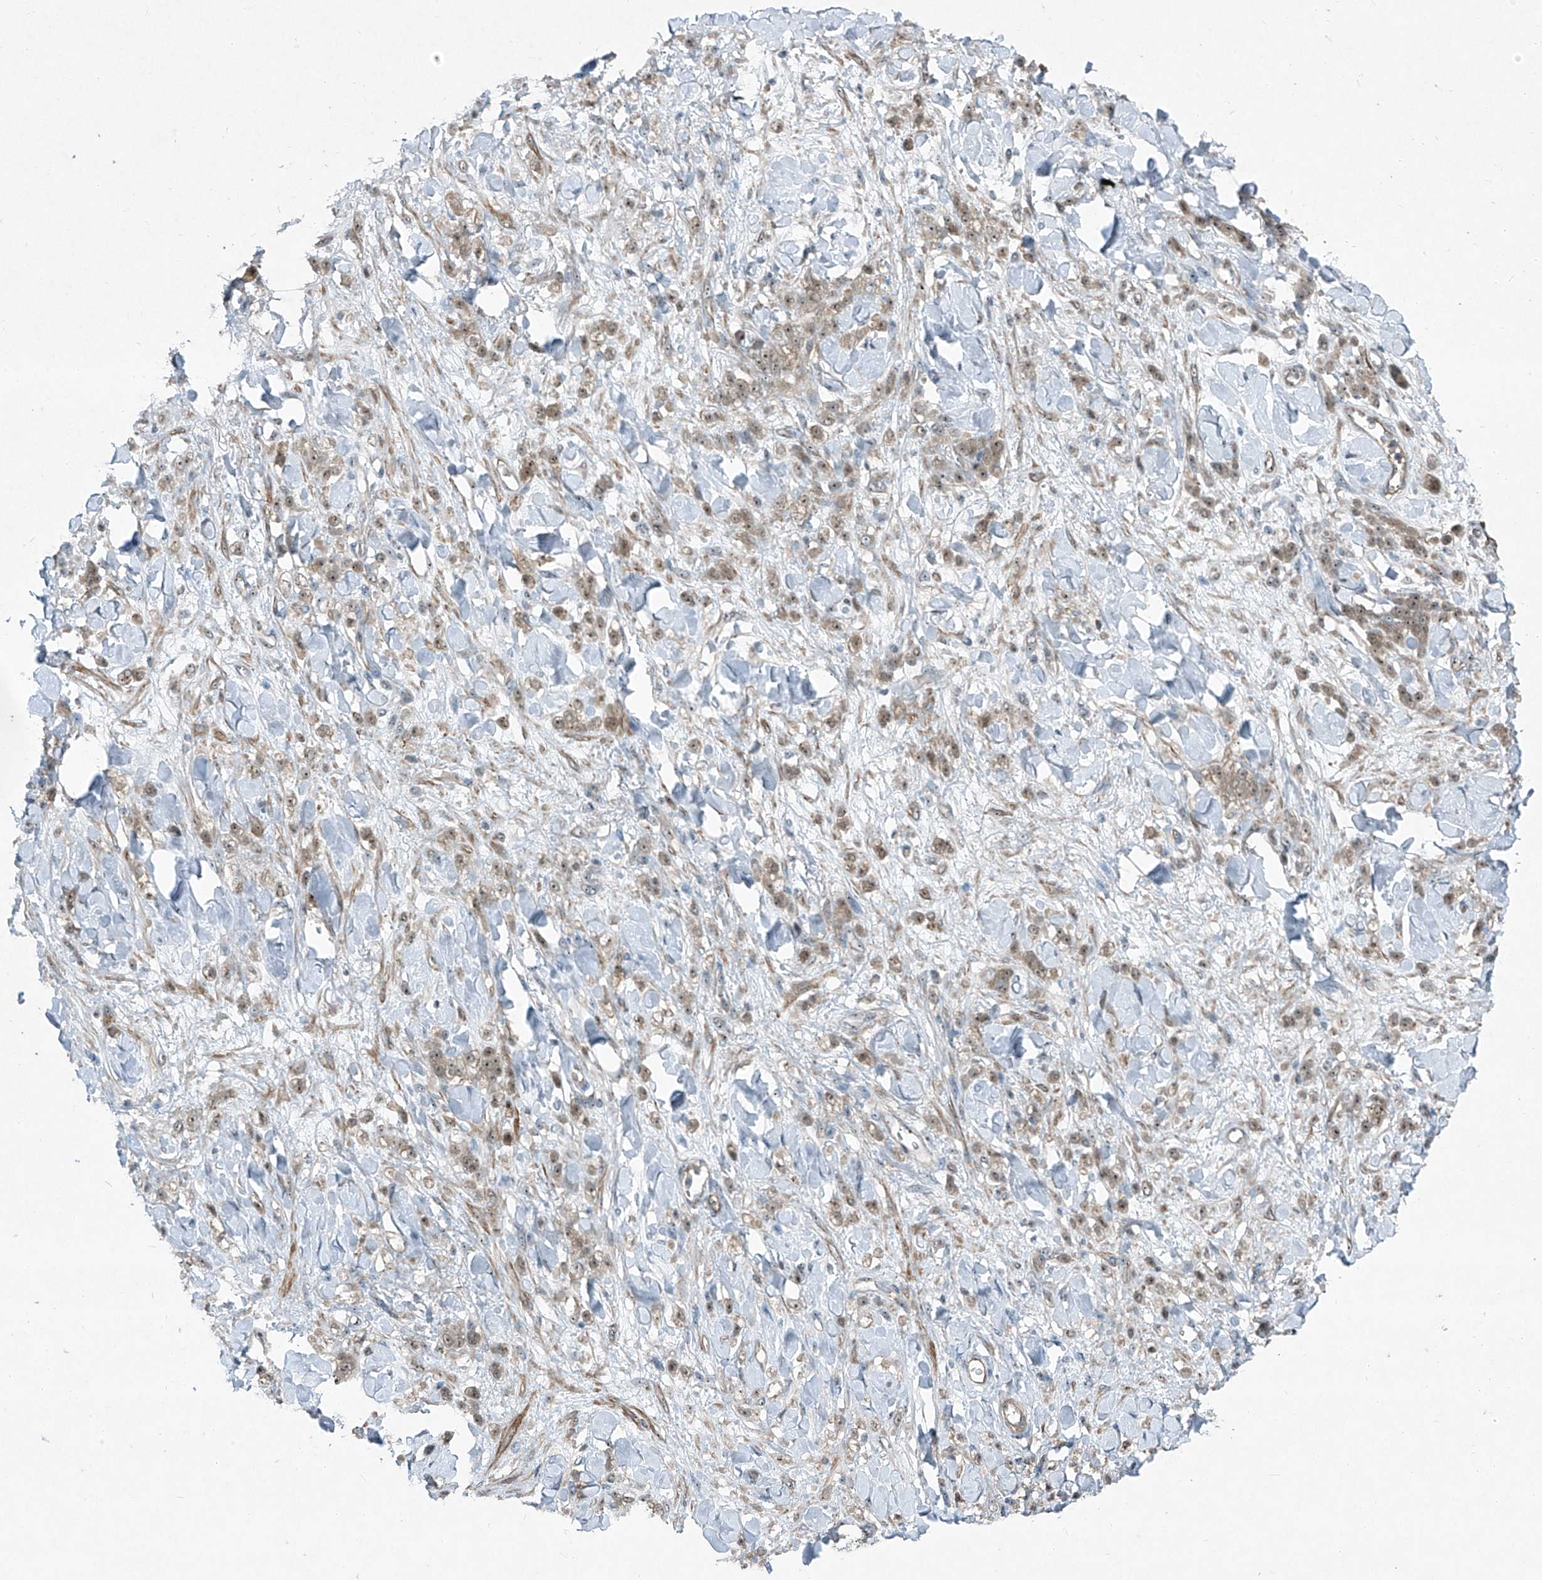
{"staining": {"intensity": "weak", "quantity": ">75%", "location": "nuclear"}, "tissue": "stomach cancer", "cell_type": "Tumor cells", "image_type": "cancer", "snomed": [{"axis": "morphology", "description": "Normal tissue, NOS"}, {"axis": "morphology", "description": "Adenocarcinoma, NOS"}, {"axis": "topography", "description": "Stomach"}], "caption": "Protein expression by immunohistochemistry demonstrates weak nuclear staining in about >75% of tumor cells in stomach cancer.", "gene": "PPCS", "patient": {"sex": "male", "age": 82}}